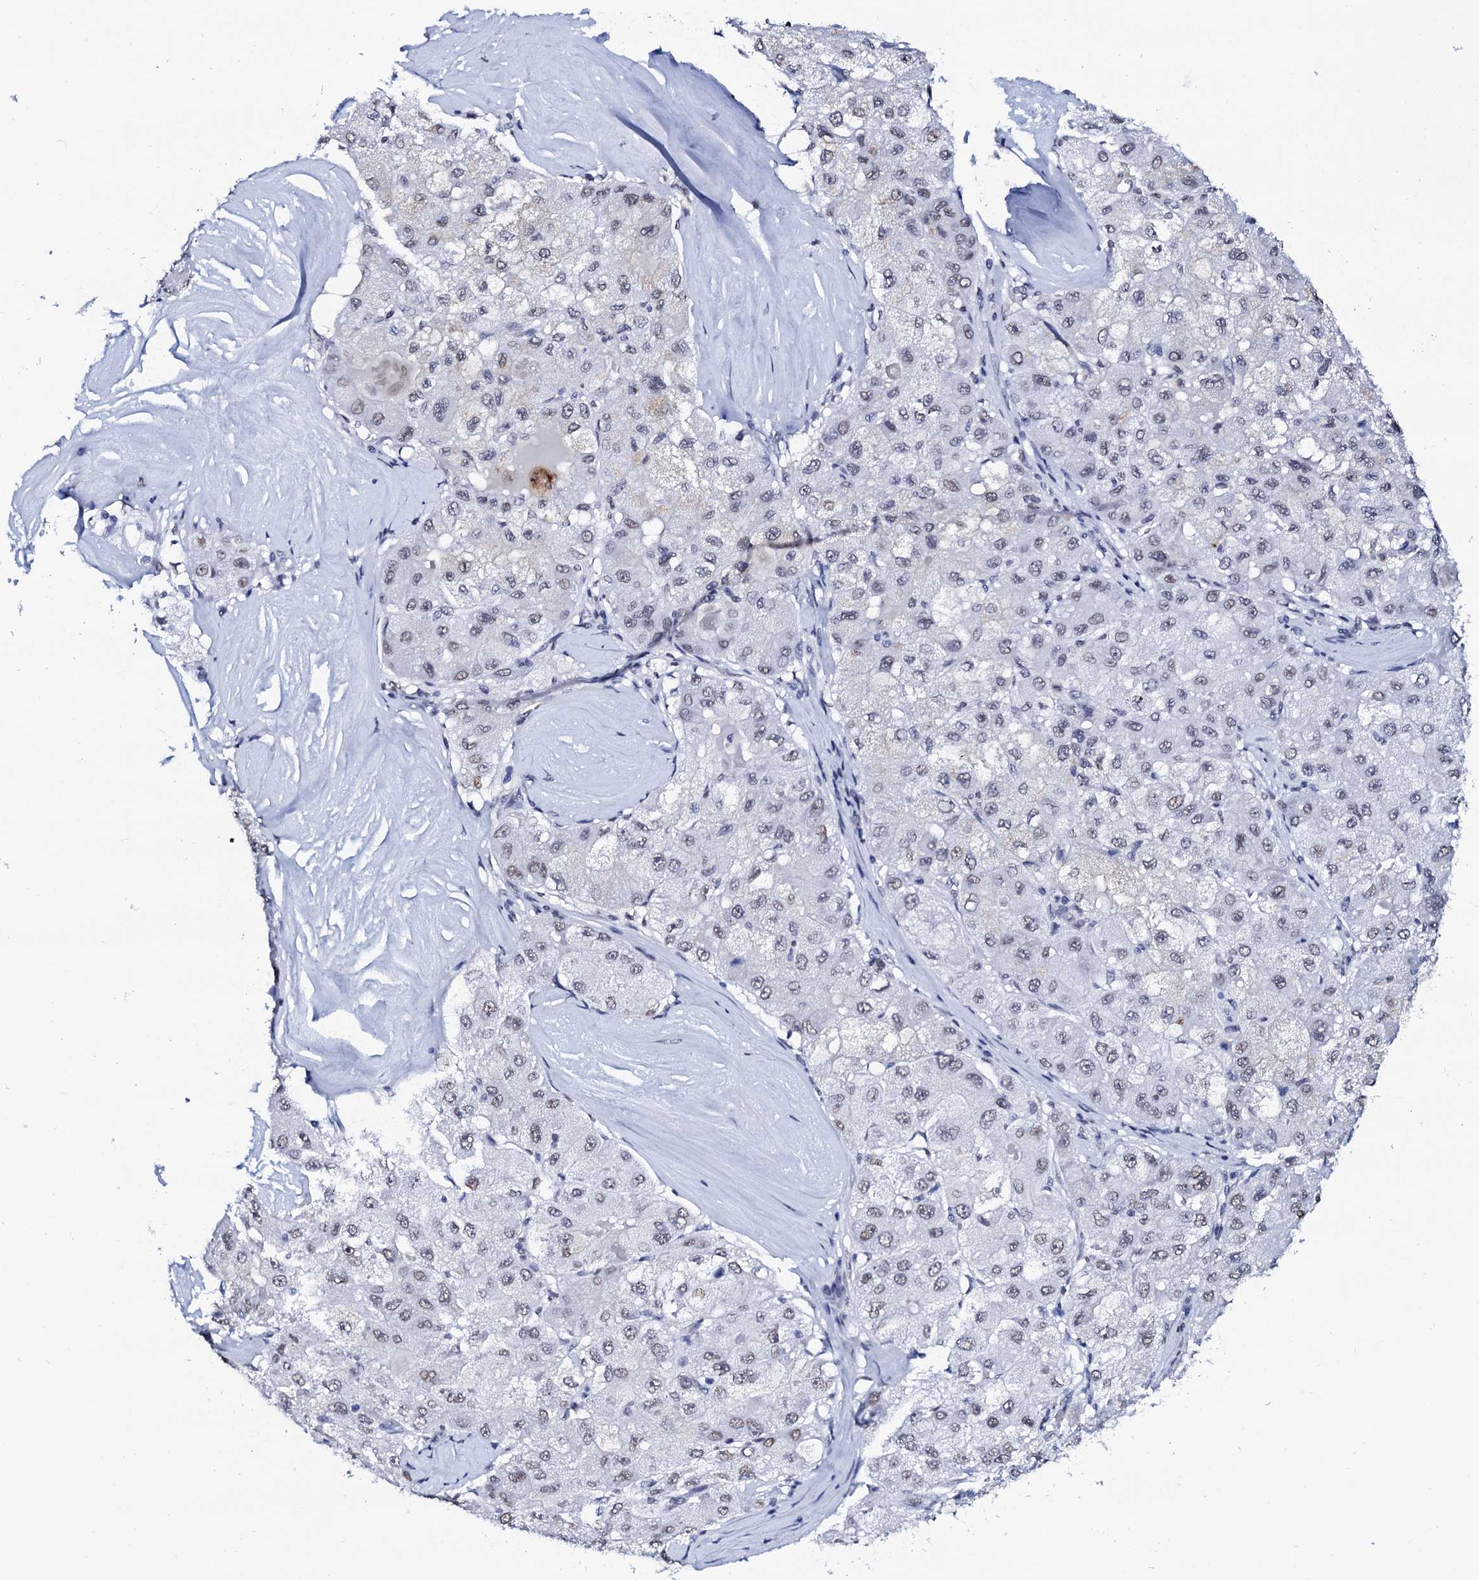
{"staining": {"intensity": "weak", "quantity": "<25%", "location": "cytoplasmic/membranous,nuclear"}, "tissue": "liver cancer", "cell_type": "Tumor cells", "image_type": "cancer", "snomed": [{"axis": "morphology", "description": "Carcinoma, Hepatocellular, NOS"}, {"axis": "topography", "description": "Liver"}], "caption": "This is an immunohistochemistry histopathology image of liver cancer. There is no staining in tumor cells.", "gene": "SPATA19", "patient": {"sex": "male", "age": 80}}